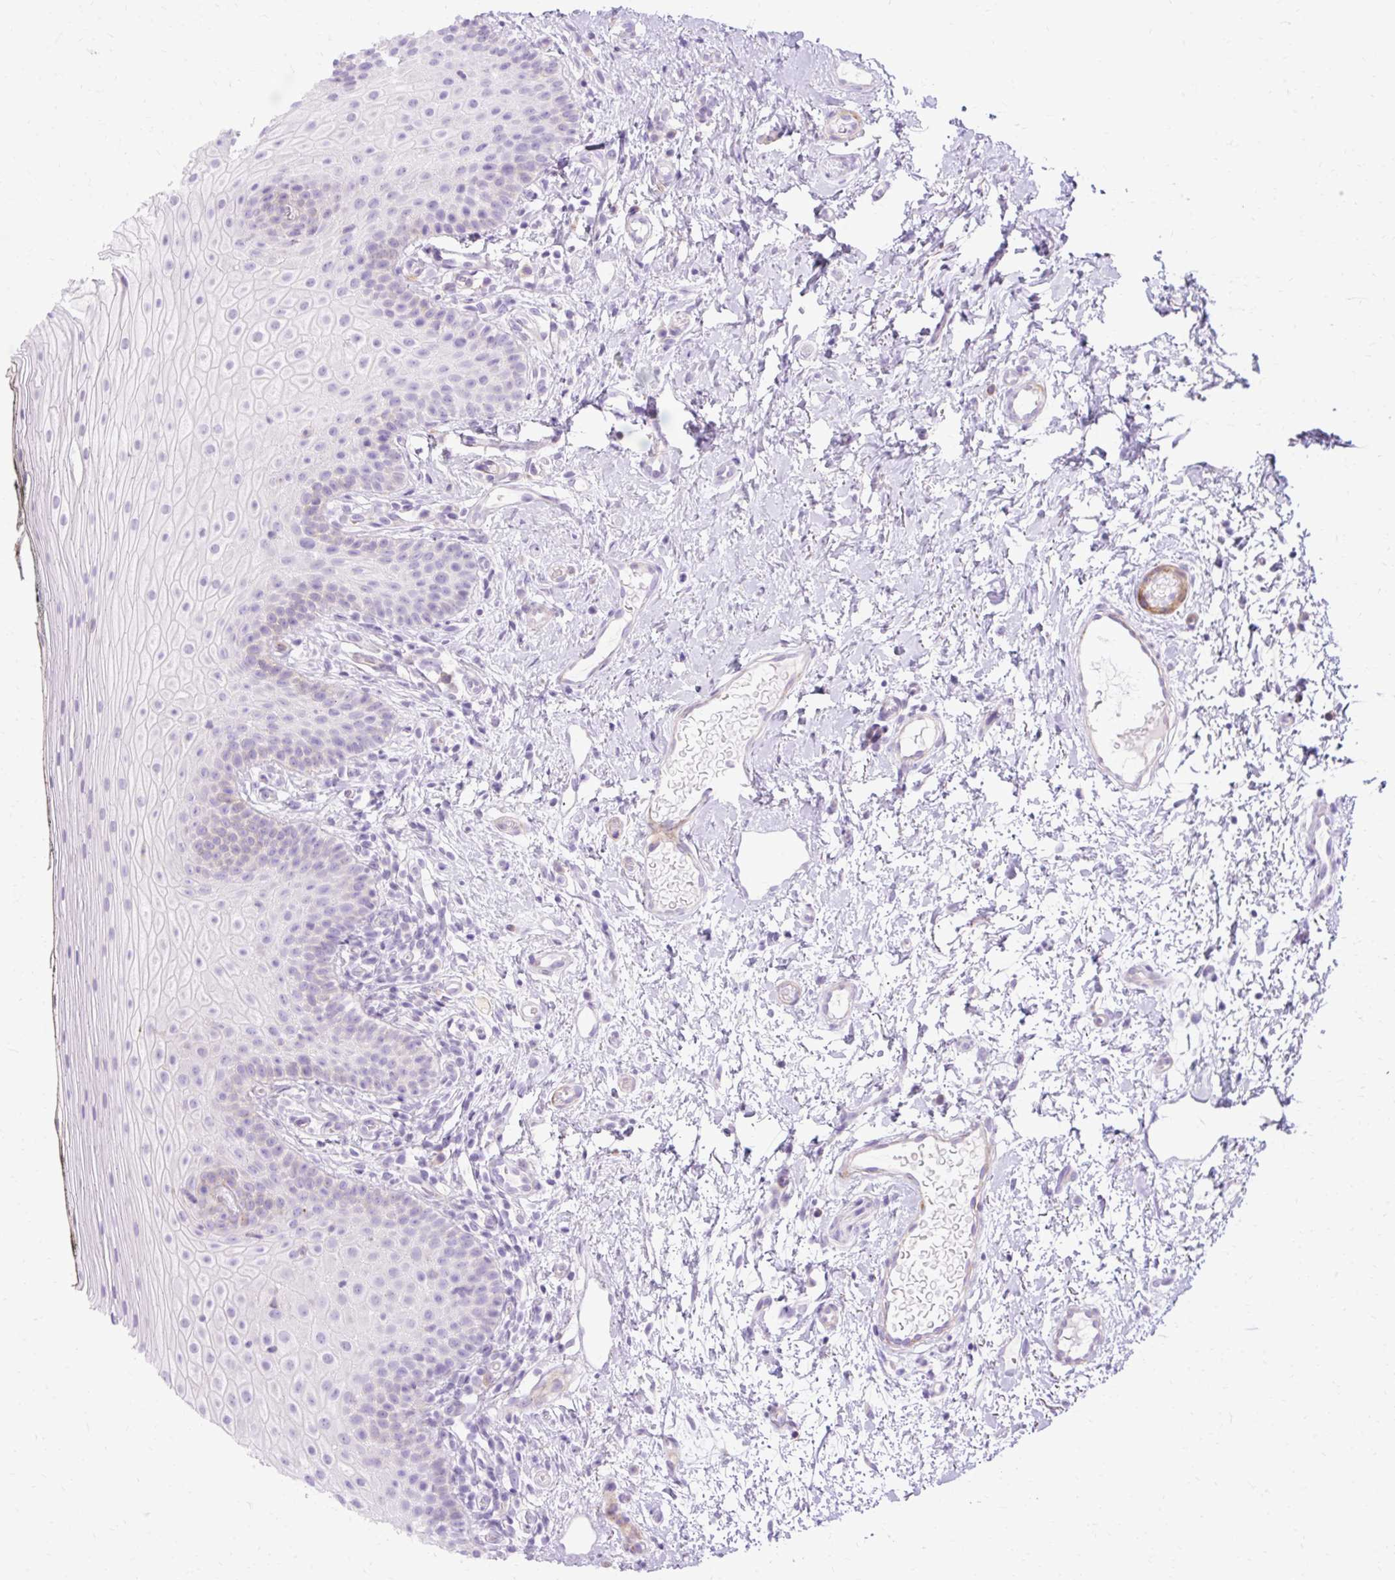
{"staining": {"intensity": "weak", "quantity": "<25%", "location": "cytoplasmic/membranous"}, "tissue": "oral mucosa", "cell_type": "Squamous epithelial cells", "image_type": "normal", "snomed": [{"axis": "morphology", "description": "Normal tissue, NOS"}, {"axis": "topography", "description": "Oral tissue"}], "caption": "The histopathology image demonstrates no significant expression in squamous epithelial cells of oral mucosa. The staining is performed using DAB brown chromogen with nuclei counter-stained in using hematoxylin.", "gene": "CORO7", "patient": {"sex": "male", "age": 75}}